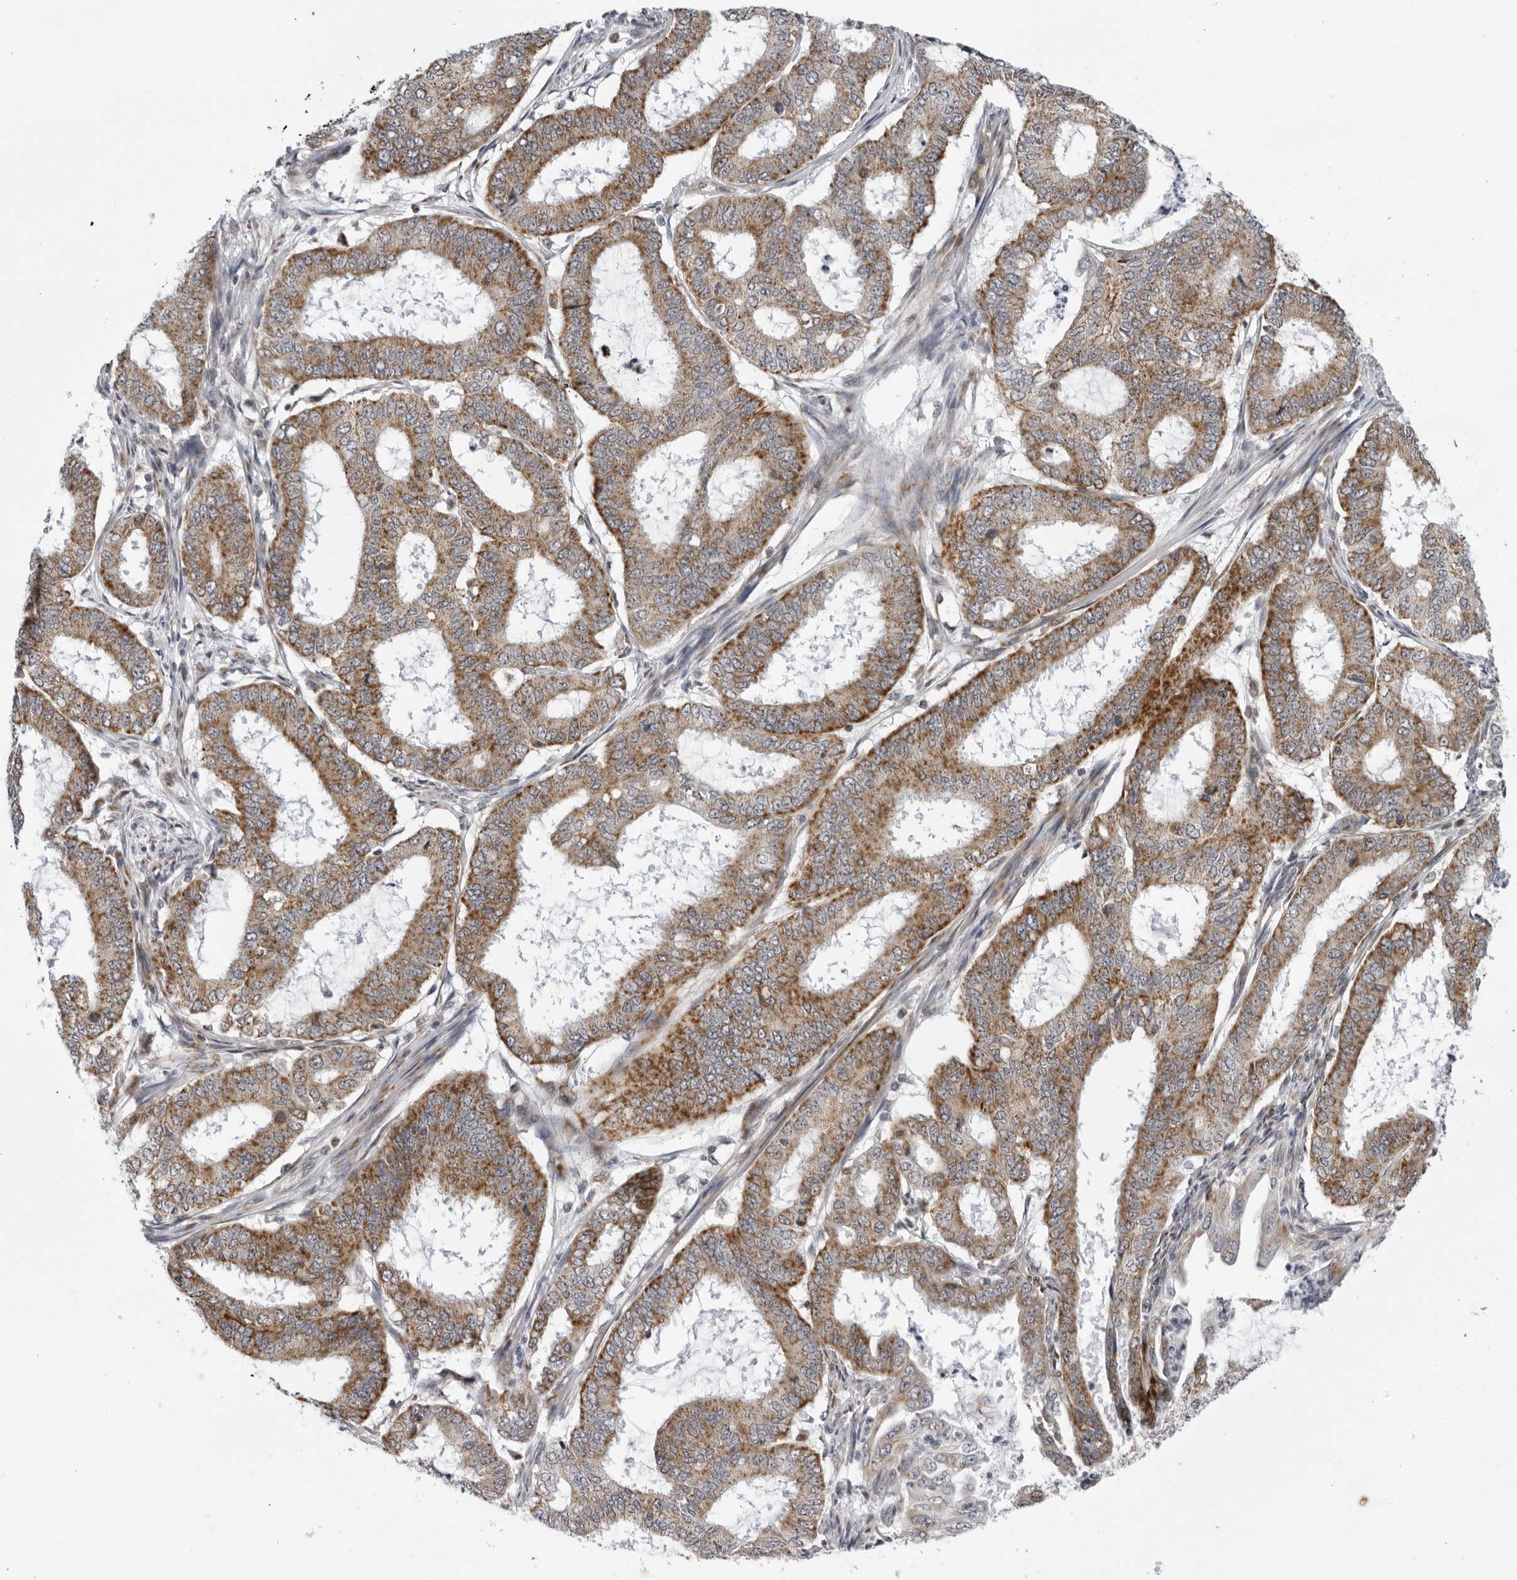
{"staining": {"intensity": "moderate", "quantity": ">75%", "location": "cytoplasmic/membranous"}, "tissue": "endometrial cancer", "cell_type": "Tumor cells", "image_type": "cancer", "snomed": [{"axis": "morphology", "description": "Adenocarcinoma, NOS"}, {"axis": "topography", "description": "Endometrium"}], "caption": "Endometrial cancer stained with immunohistochemistry displays moderate cytoplasmic/membranous expression in approximately >75% of tumor cells. (Brightfield microscopy of DAB IHC at high magnification).", "gene": "CPT2", "patient": {"sex": "female", "age": 51}}